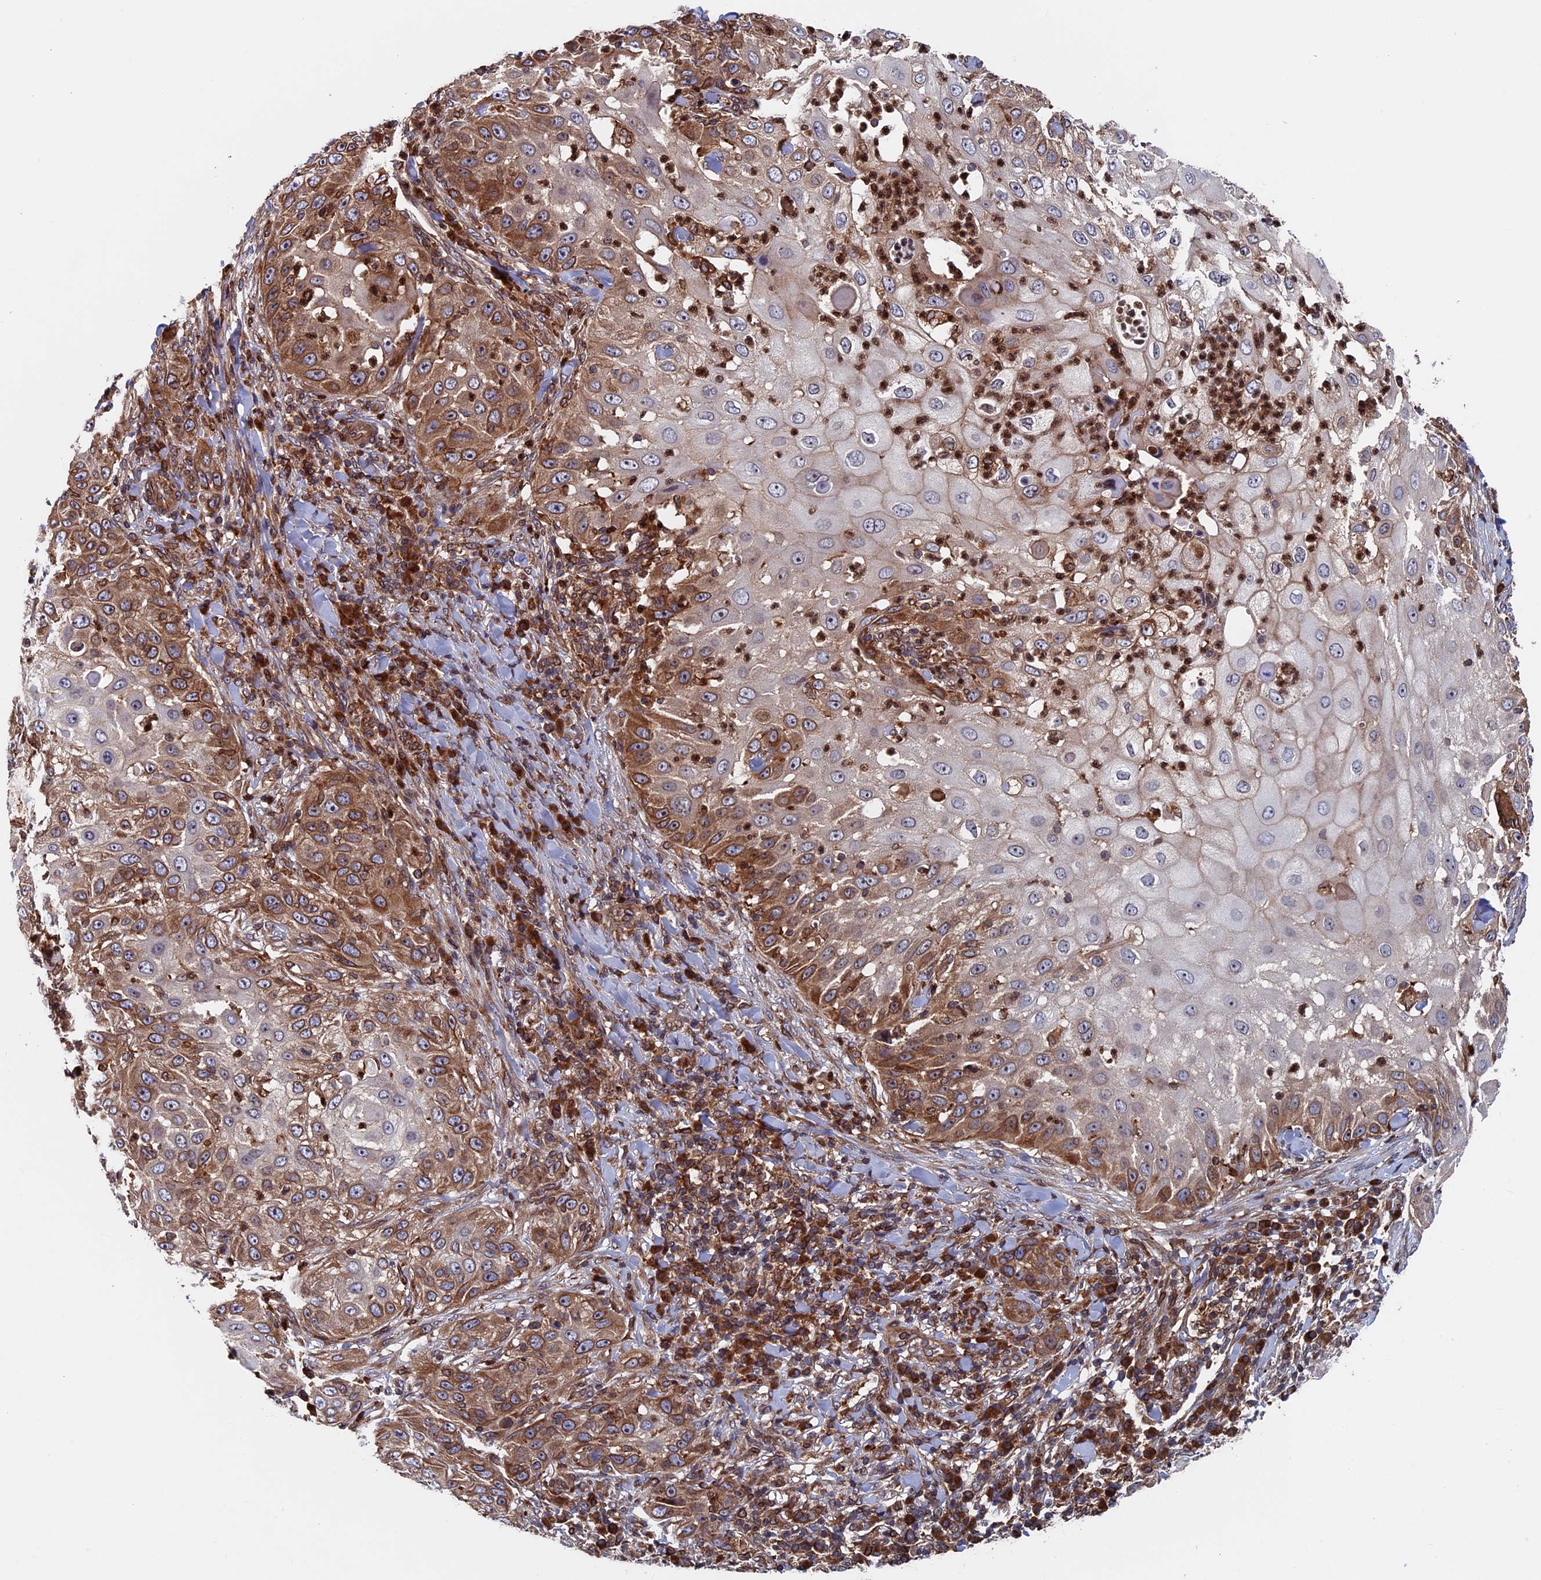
{"staining": {"intensity": "moderate", "quantity": "25%-75%", "location": "cytoplasmic/membranous"}, "tissue": "skin cancer", "cell_type": "Tumor cells", "image_type": "cancer", "snomed": [{"axis": "morphology", "description": "Squamous cell carcinoma, NOS"}, {"axis": "topography", "description": "Skin"}], "caption": "Tumor cells display moderate cytoplasmic/membranous positivity in about 25%-75% of cells in skin cancer. (Stains: DAB in brown, nuclei in blue, Microscopy: brightfield microscopy at high magnification).", "gene": "RPUSD1", "patient": {"sex": "female", "age": 44}}